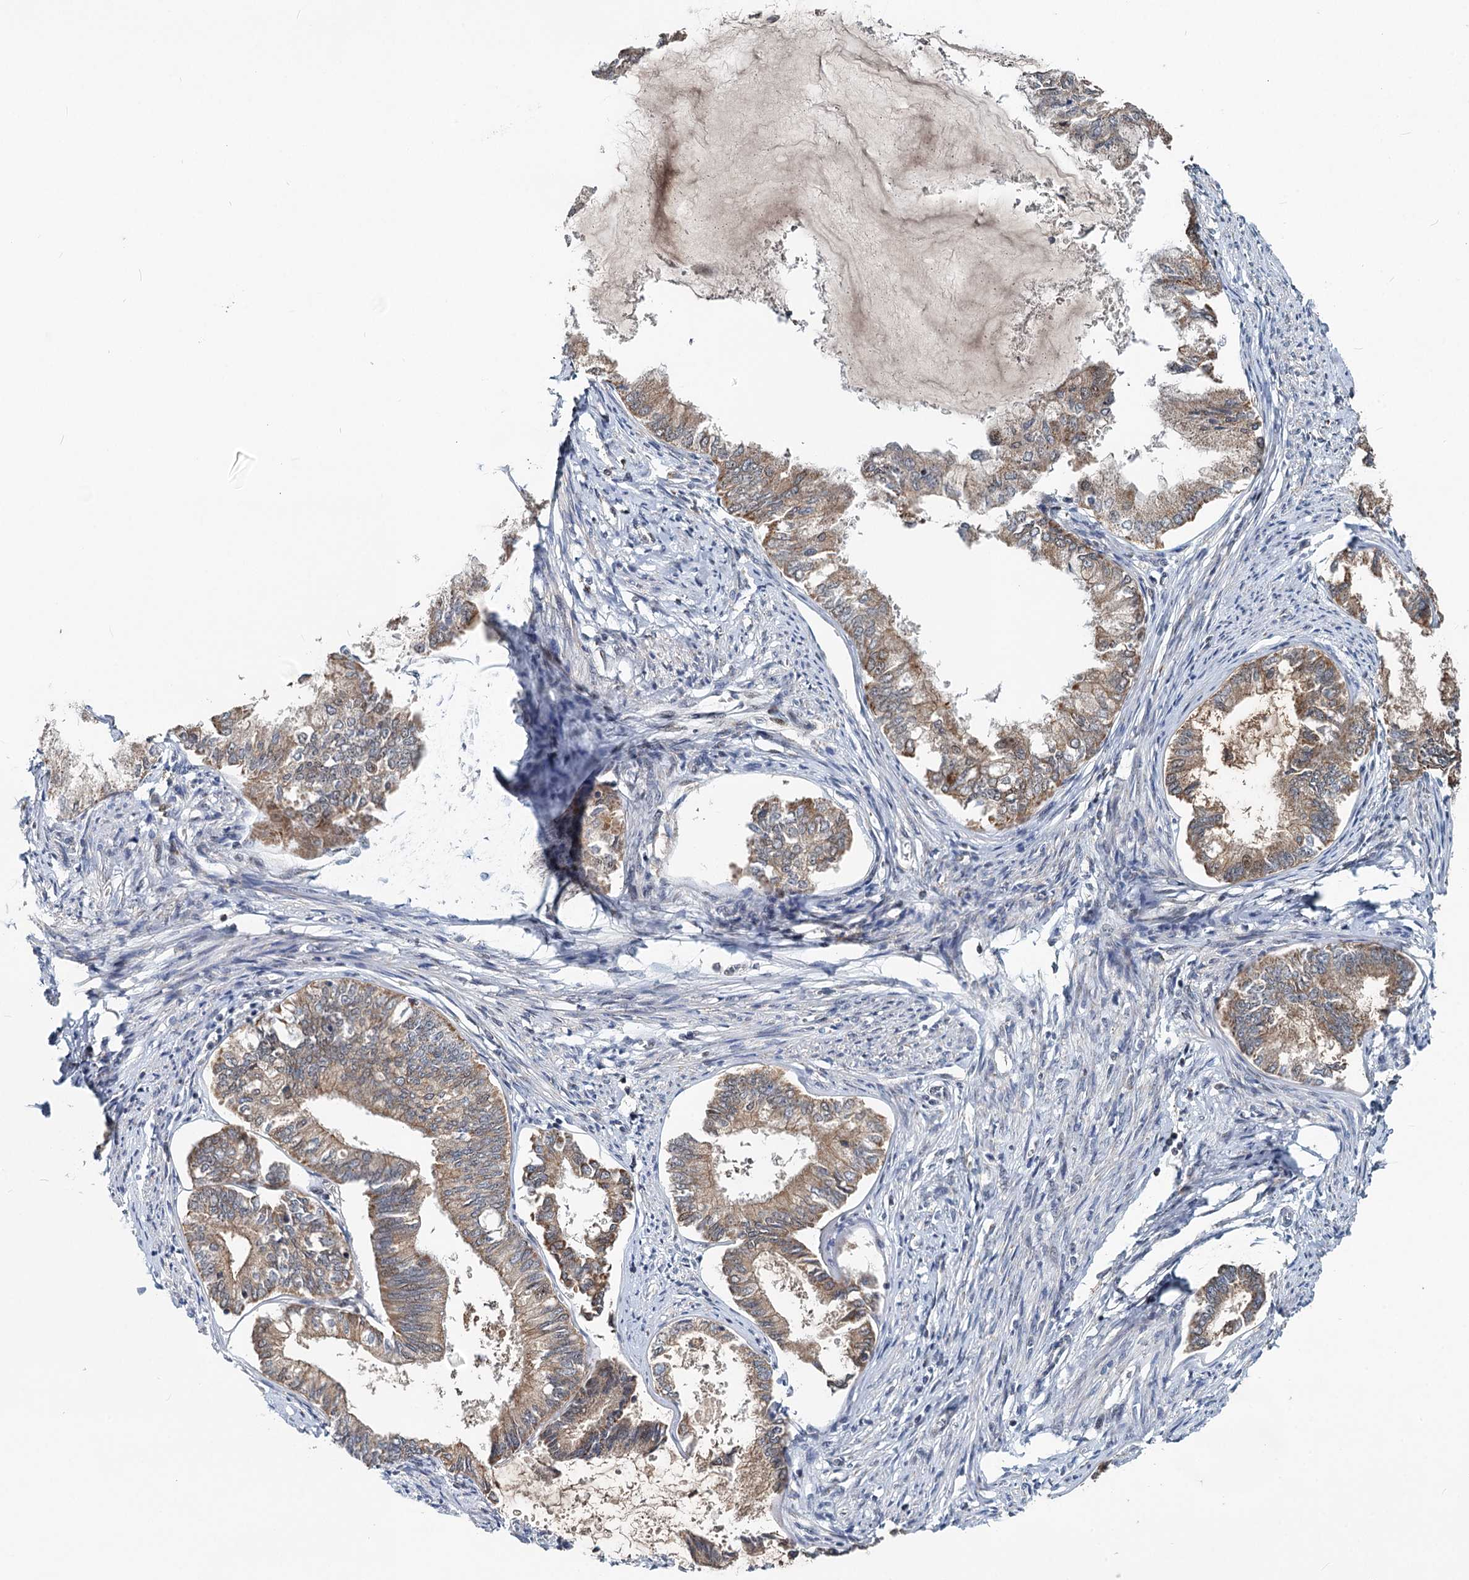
{"staining": {"intensity": "moderate", "quantity": ">75%", "location": "cytoplasmic/membranous"}, "tissue": "endometrial cancer", "cell_type": "Tumor cells", "image_type": "cancer", "snomed": [{"axis": "morphology", "description": "Adenocarcinoma, NOS"}, {"axis": "topography", "description": "Endometrium"}], "caption": "Human adenocarcinoma (endometrial) stained with a protein marker exhibits moderate staining in tumor cells.", "gene": "RITA1", "patient": {"sex": "female", "age": 86}}